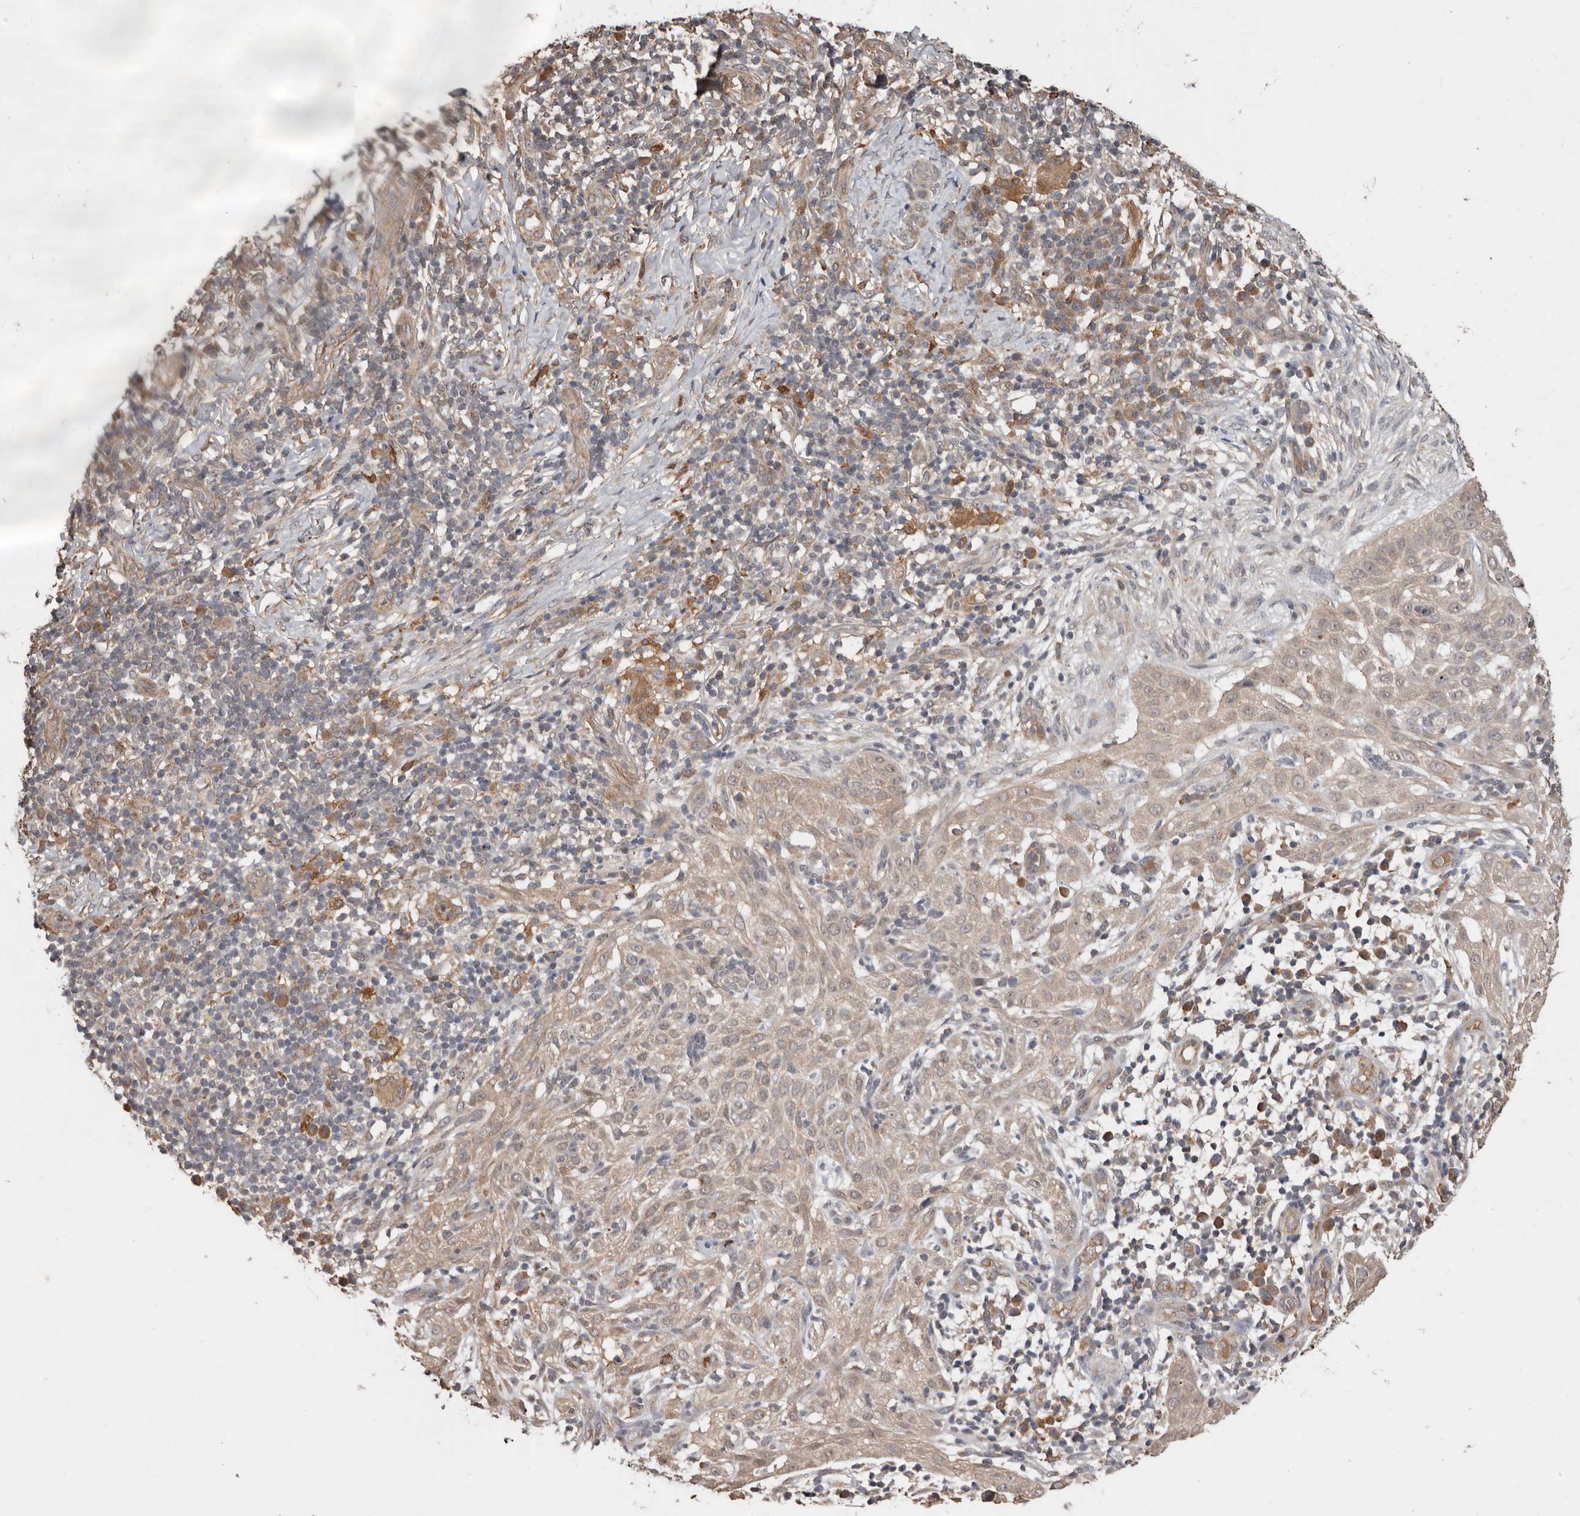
{"staining": {"intensity": "weak", "quantity": ">75%", "location": "cytoplasmic/membranous"}, "tissue": "skin cancer", "cell_type": "Tumor cells", "image_type": "cancer", "snomed": [{"axis": "morphology", "description": "Basal cell carcinoma"}, {"axis": "topography", "description": "Skin"}], "caption": "The photomicrograph reveals immunohistochemical staining of basal cell carcinoma (skin). There is weak cytoplasmic/membranous positivity is seen in approximately >75% of tumor cells. (brown staining indicates protein expression, while blue staining denotes nuclei).", "gene": "RSPO2", "patient": {"sex": "female", "age": 64}}